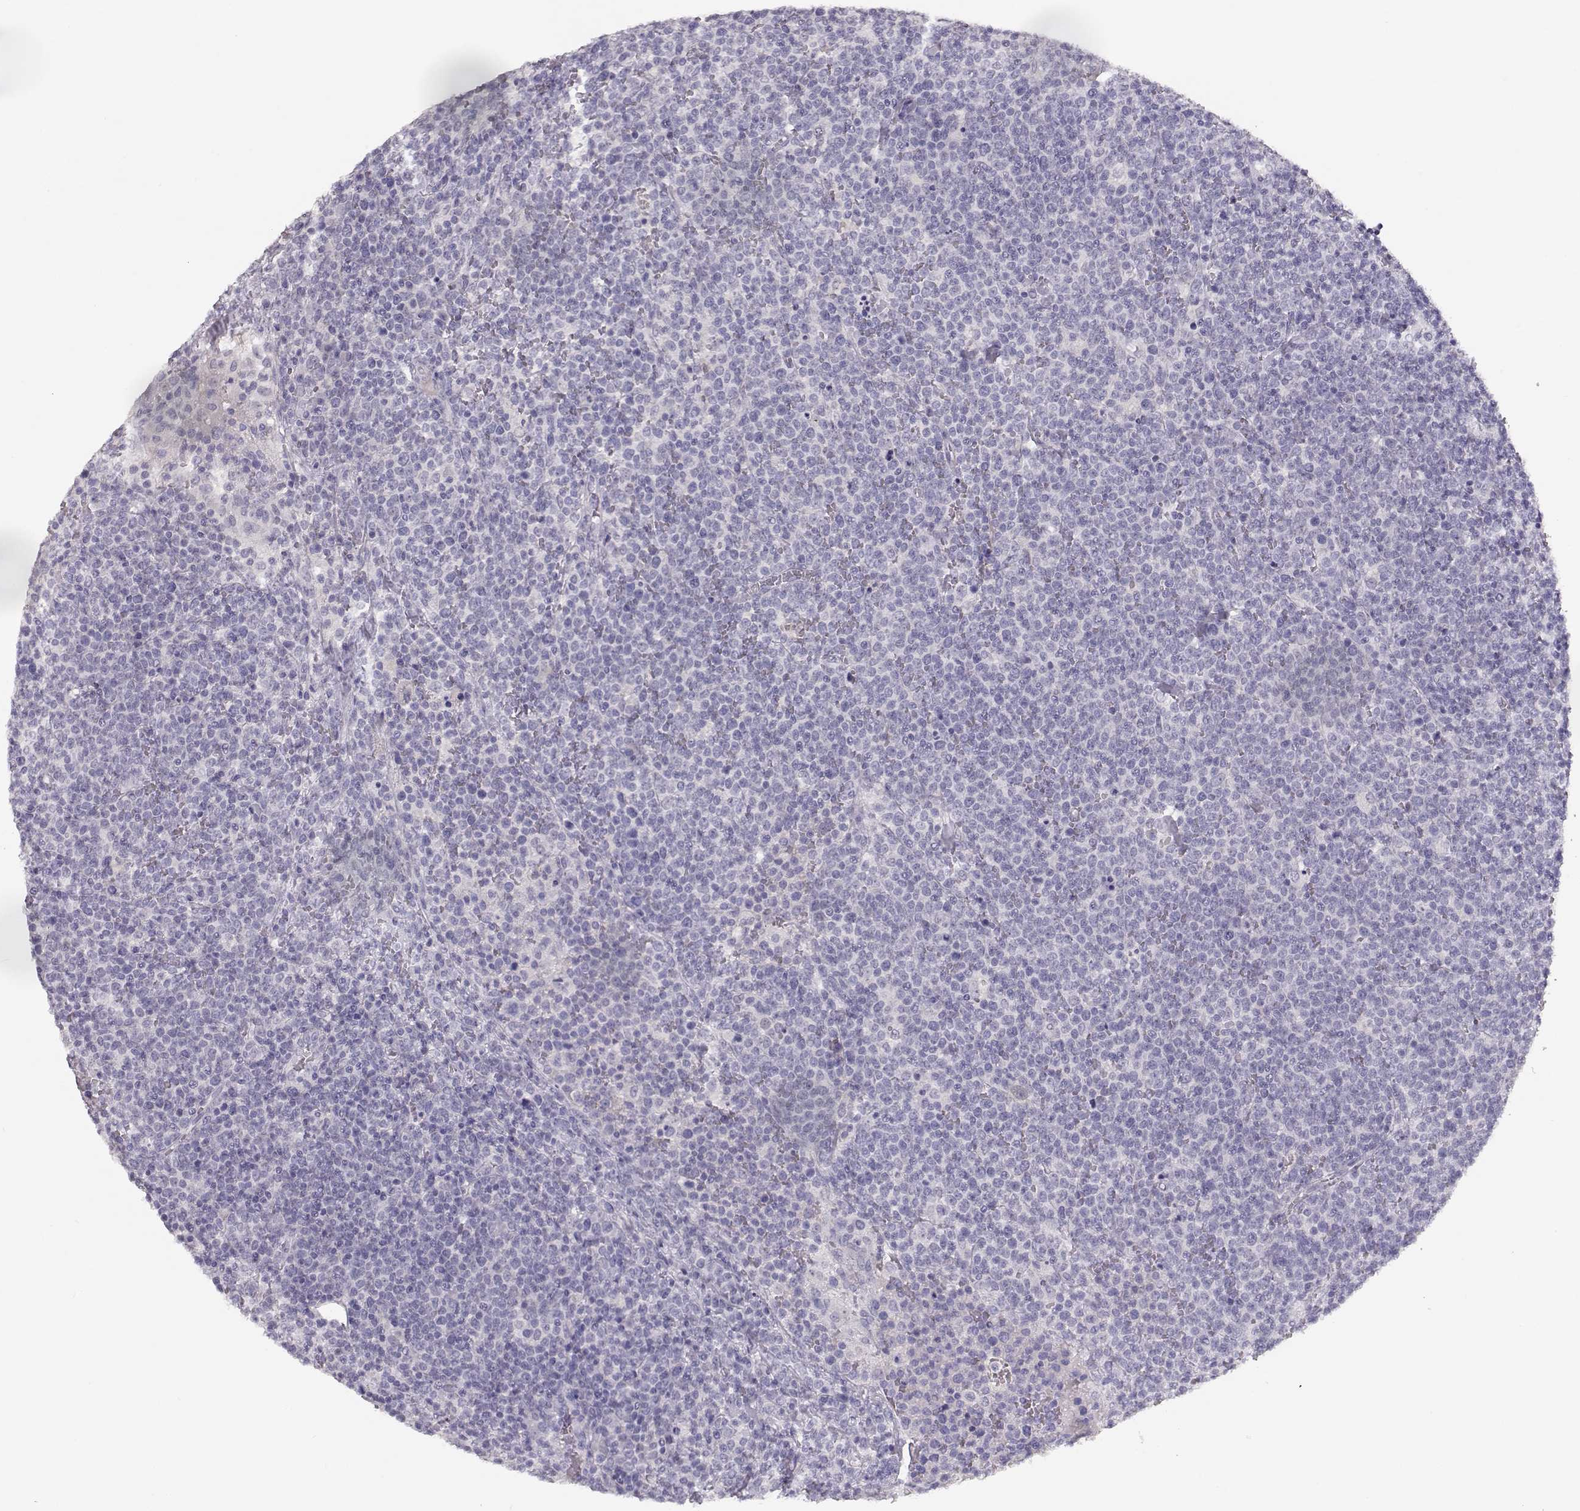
{"staining": {"intensity": "negative", "quantity": "none", "location": "none"}, "tissue": "lymphoma", "cell_type": "Tumor cells", "image_type": "cancer", "snomed": [{"axis": "morphology", "description": "Malignant lymphoma, non-Hodgkin's type, High grade"}, {"axis": "topography", "description": "Lymph node"}], "caption": "Photomicrograph shows no significant protein staining in tumor cells of lymphoma.", "gene": "TKTL1", "patient": {"sex": "male", "age": 61}}